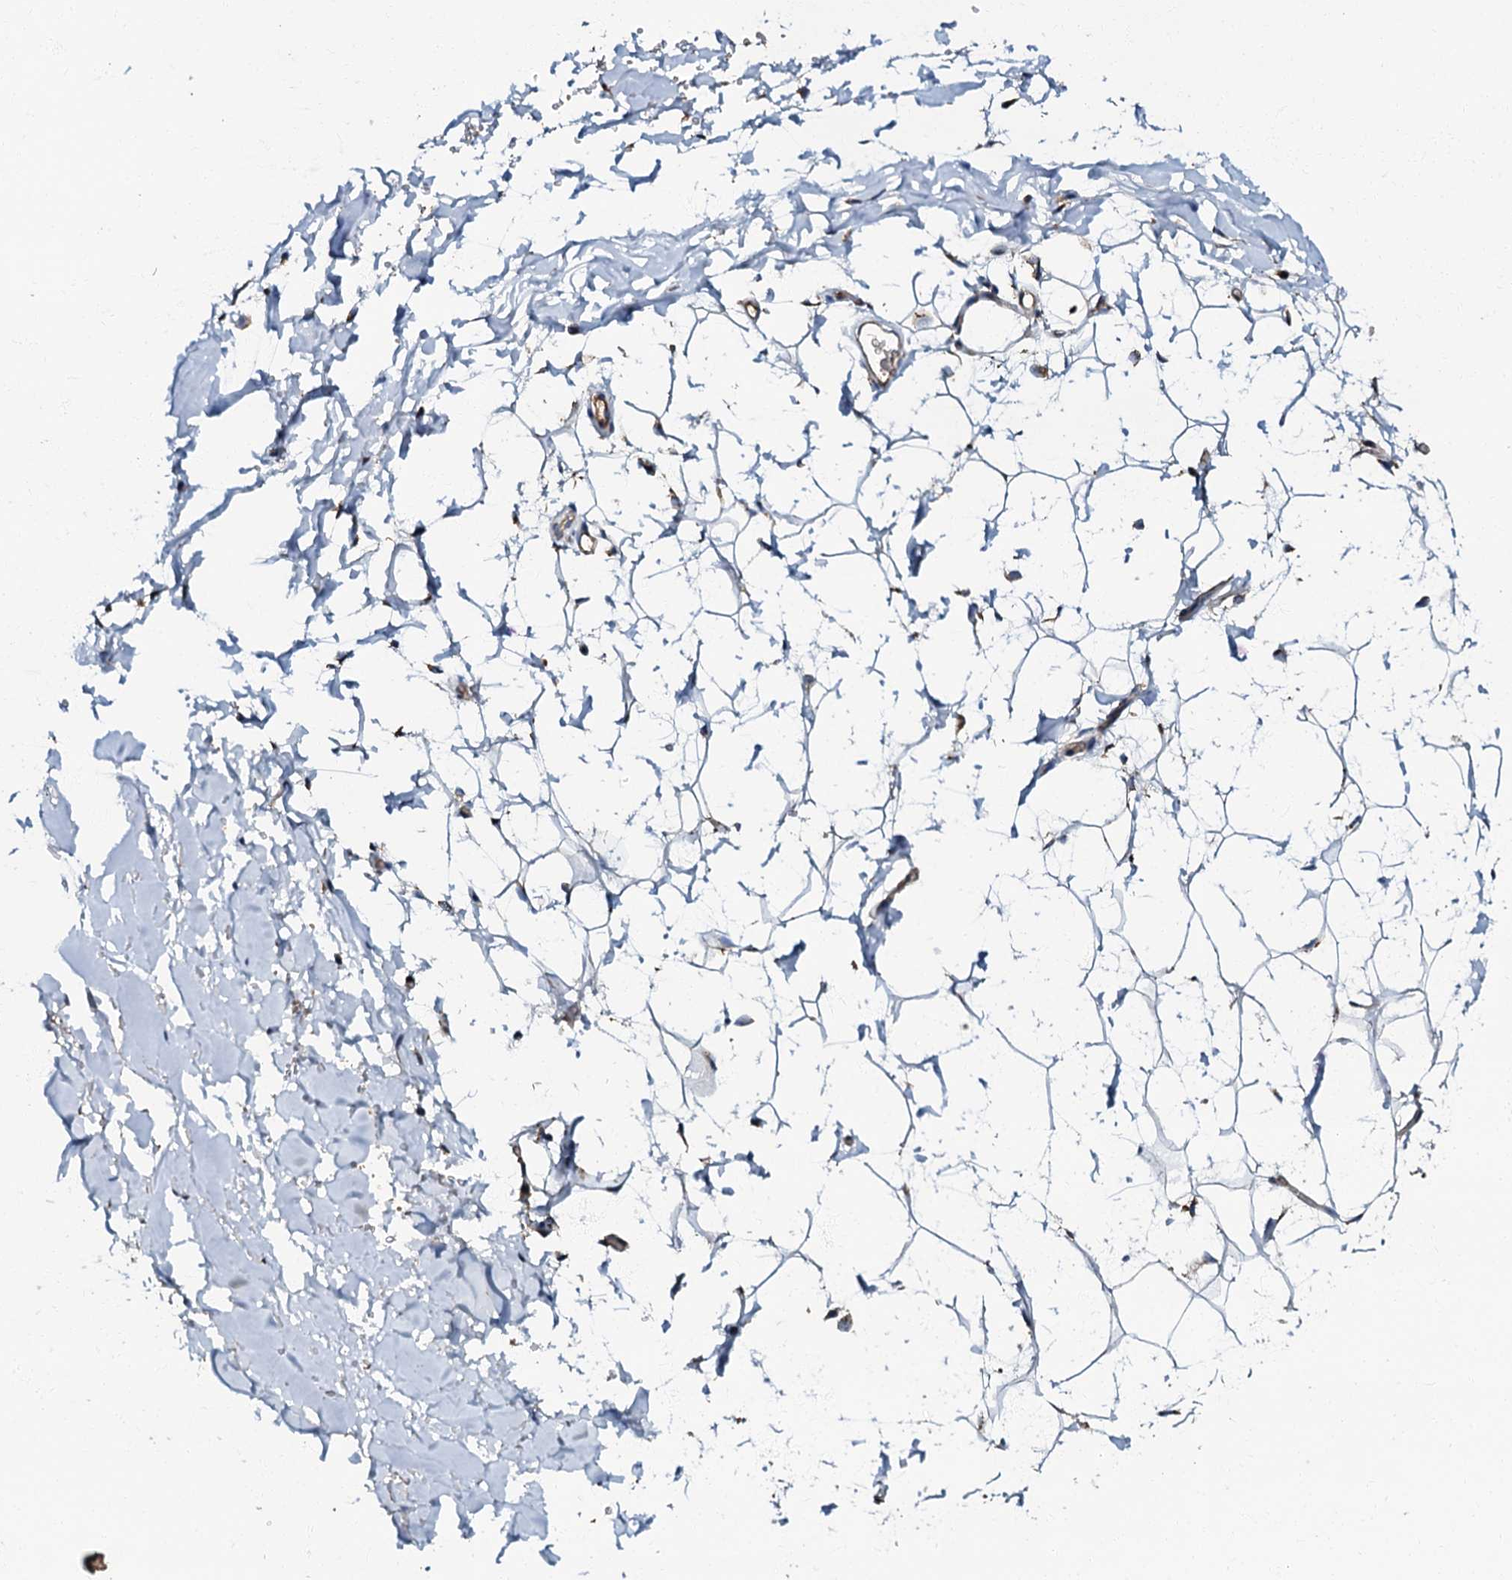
{"staining": {"intensity": "weak", "quantity": ">75%", "location": "cytoplasmic/membranous"}, "tissue": "adipose tissue", "cell_type": "Adipocytes", "image_type": "normal", "snomed": [{"axis": "morphology", "description": "Normal tissue, NOS"}, {"axis": "topography", "description": "Breast"}], "caption": "IHC of normal adipose tissue reveals low levels of weak cytoplasmic/membranous staining in approximately >75% of adipocytes.", "gene": "NDUFA12", "patient": {"sex": "female", "age": 26}}